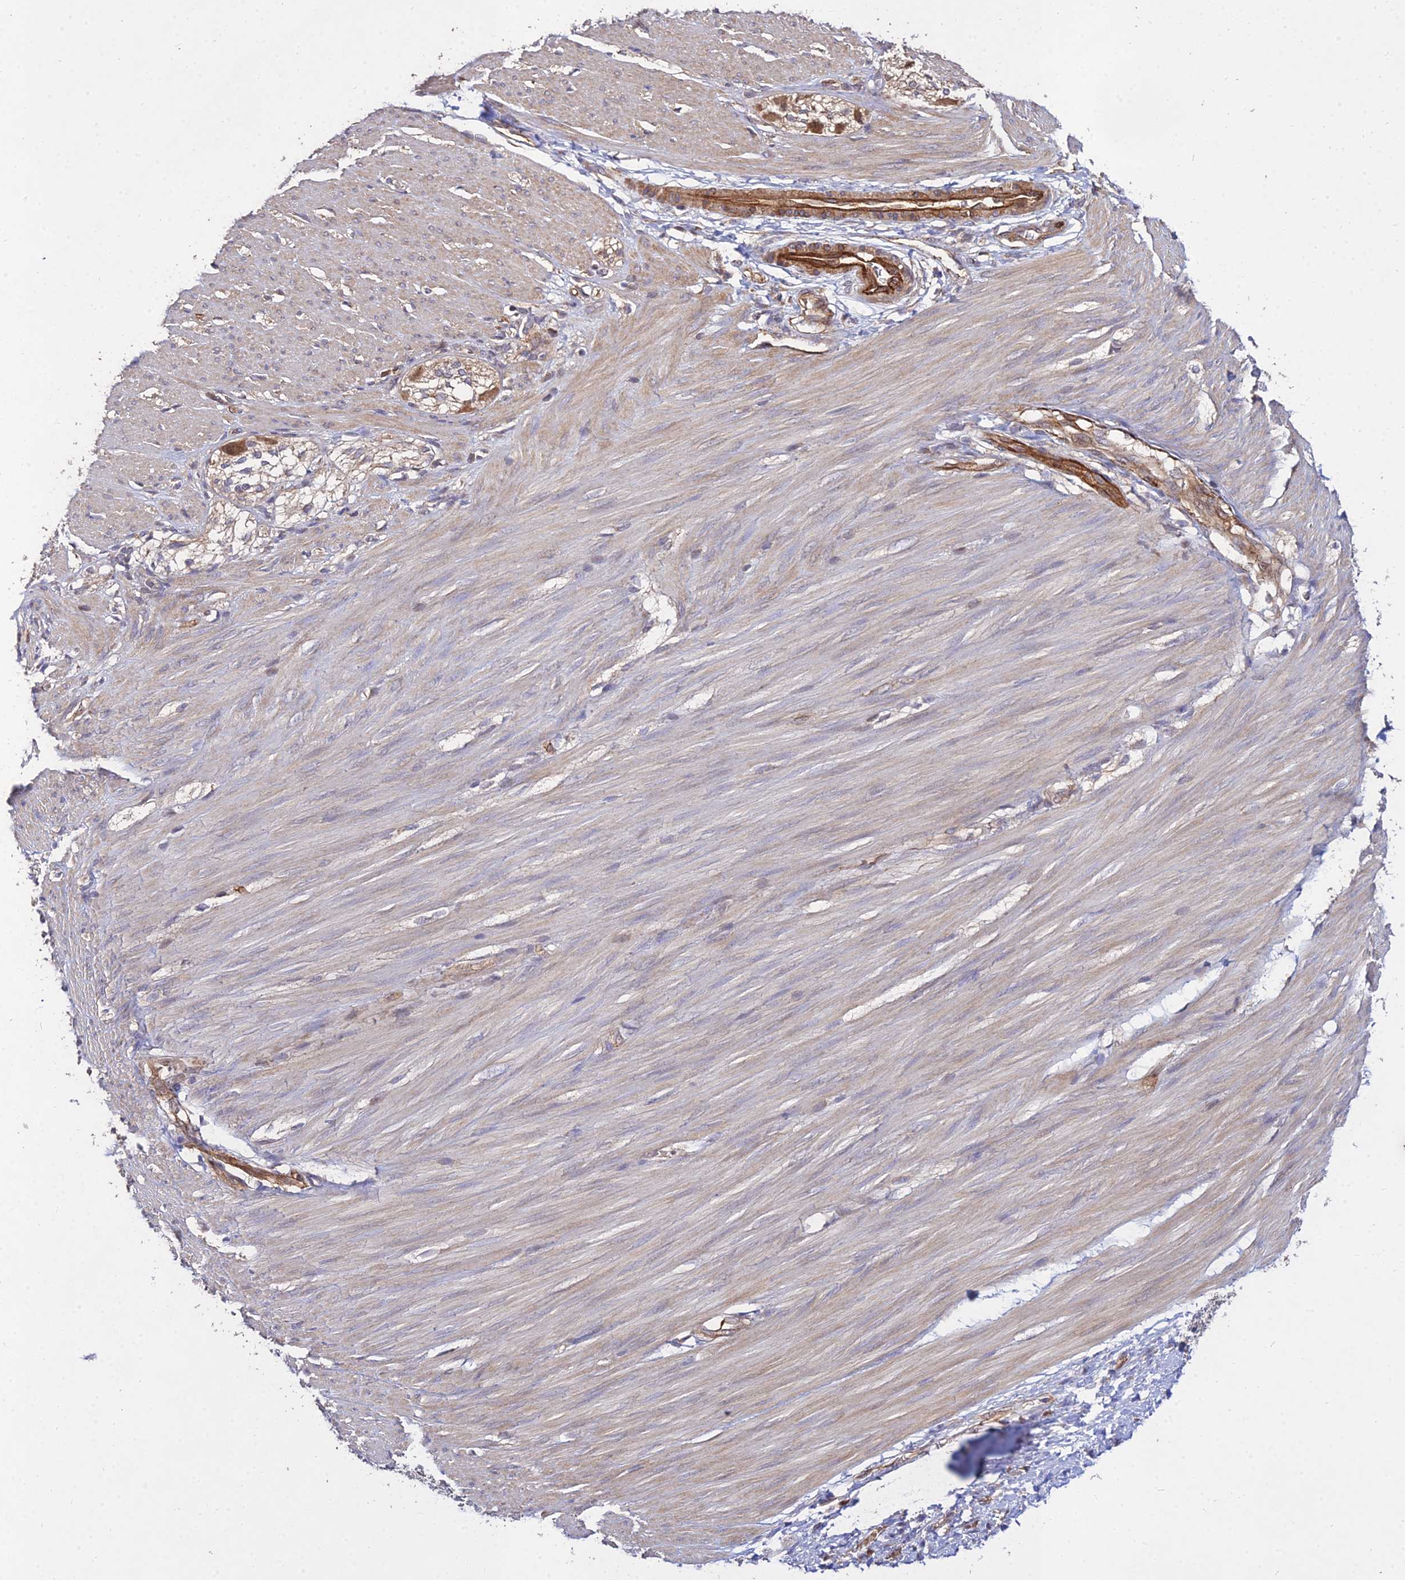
{"staining": {"intensity": "moderate", "quantity": "25%-75%", "location": "cytoplasmic/membranous"}, "tissue": "smooth muscle", "cell_type": "Smooth muscle cells", "image_type": "normal", "snomed": [{"axis": "morphology", "description": "Normal tissue, NOS"}, {"axis": "morphology", "description": "Adenocarcinoma, NOS"}, {"axis": "topography", "description": "Colon"}, {"axis": "topography", "description": "Peripheral nerve tissue"}], "caption": "Brown immunohistochemical staining in benign smooth muscle exhibits moderate cytoplasmic/membranous positivity in approximately 25%-75% of smooth muscle cells.", "gene": "GRTP1", "patient": {"sex": "male", "age": 14}}